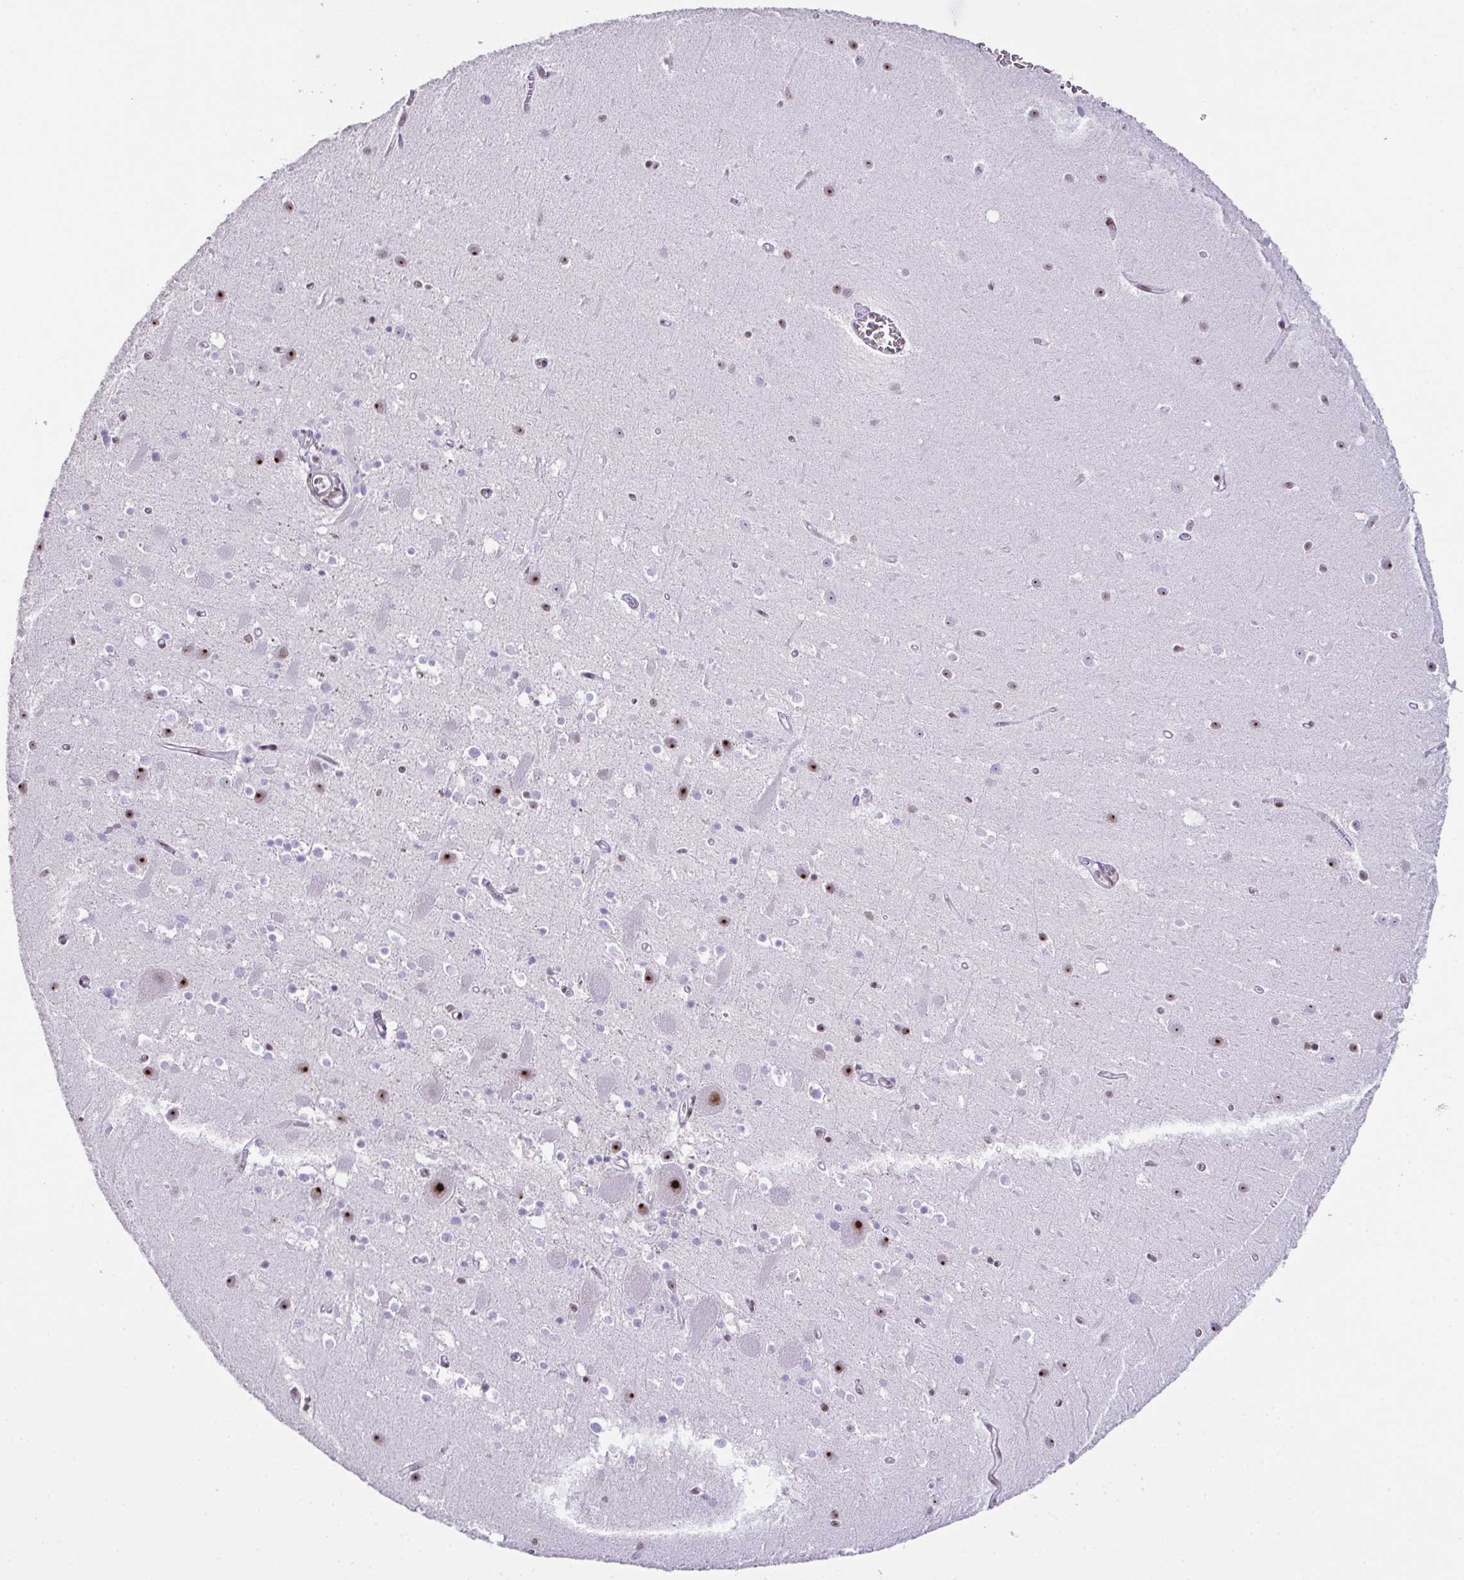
{"staining": {"intensity": "negative", "quantity": "none", "location": "none"}, "tissue": "cerebellum", "cell_type": "Cells in granular layer", "image_type": "normal", "snomed": [{"axis": "morphology", "description": "Normal tissue, NOS"}, {"axis": "topography", "description": "Cerebellum"}], "caption": "DAB (3,3'-diaminobenzidine) immunohistochemical staining of benign cerebellum demonstrates no significant staining in cells in granular layer.", "gene": "ZNF800", "patient": {"sex": "male", "age": 54}}